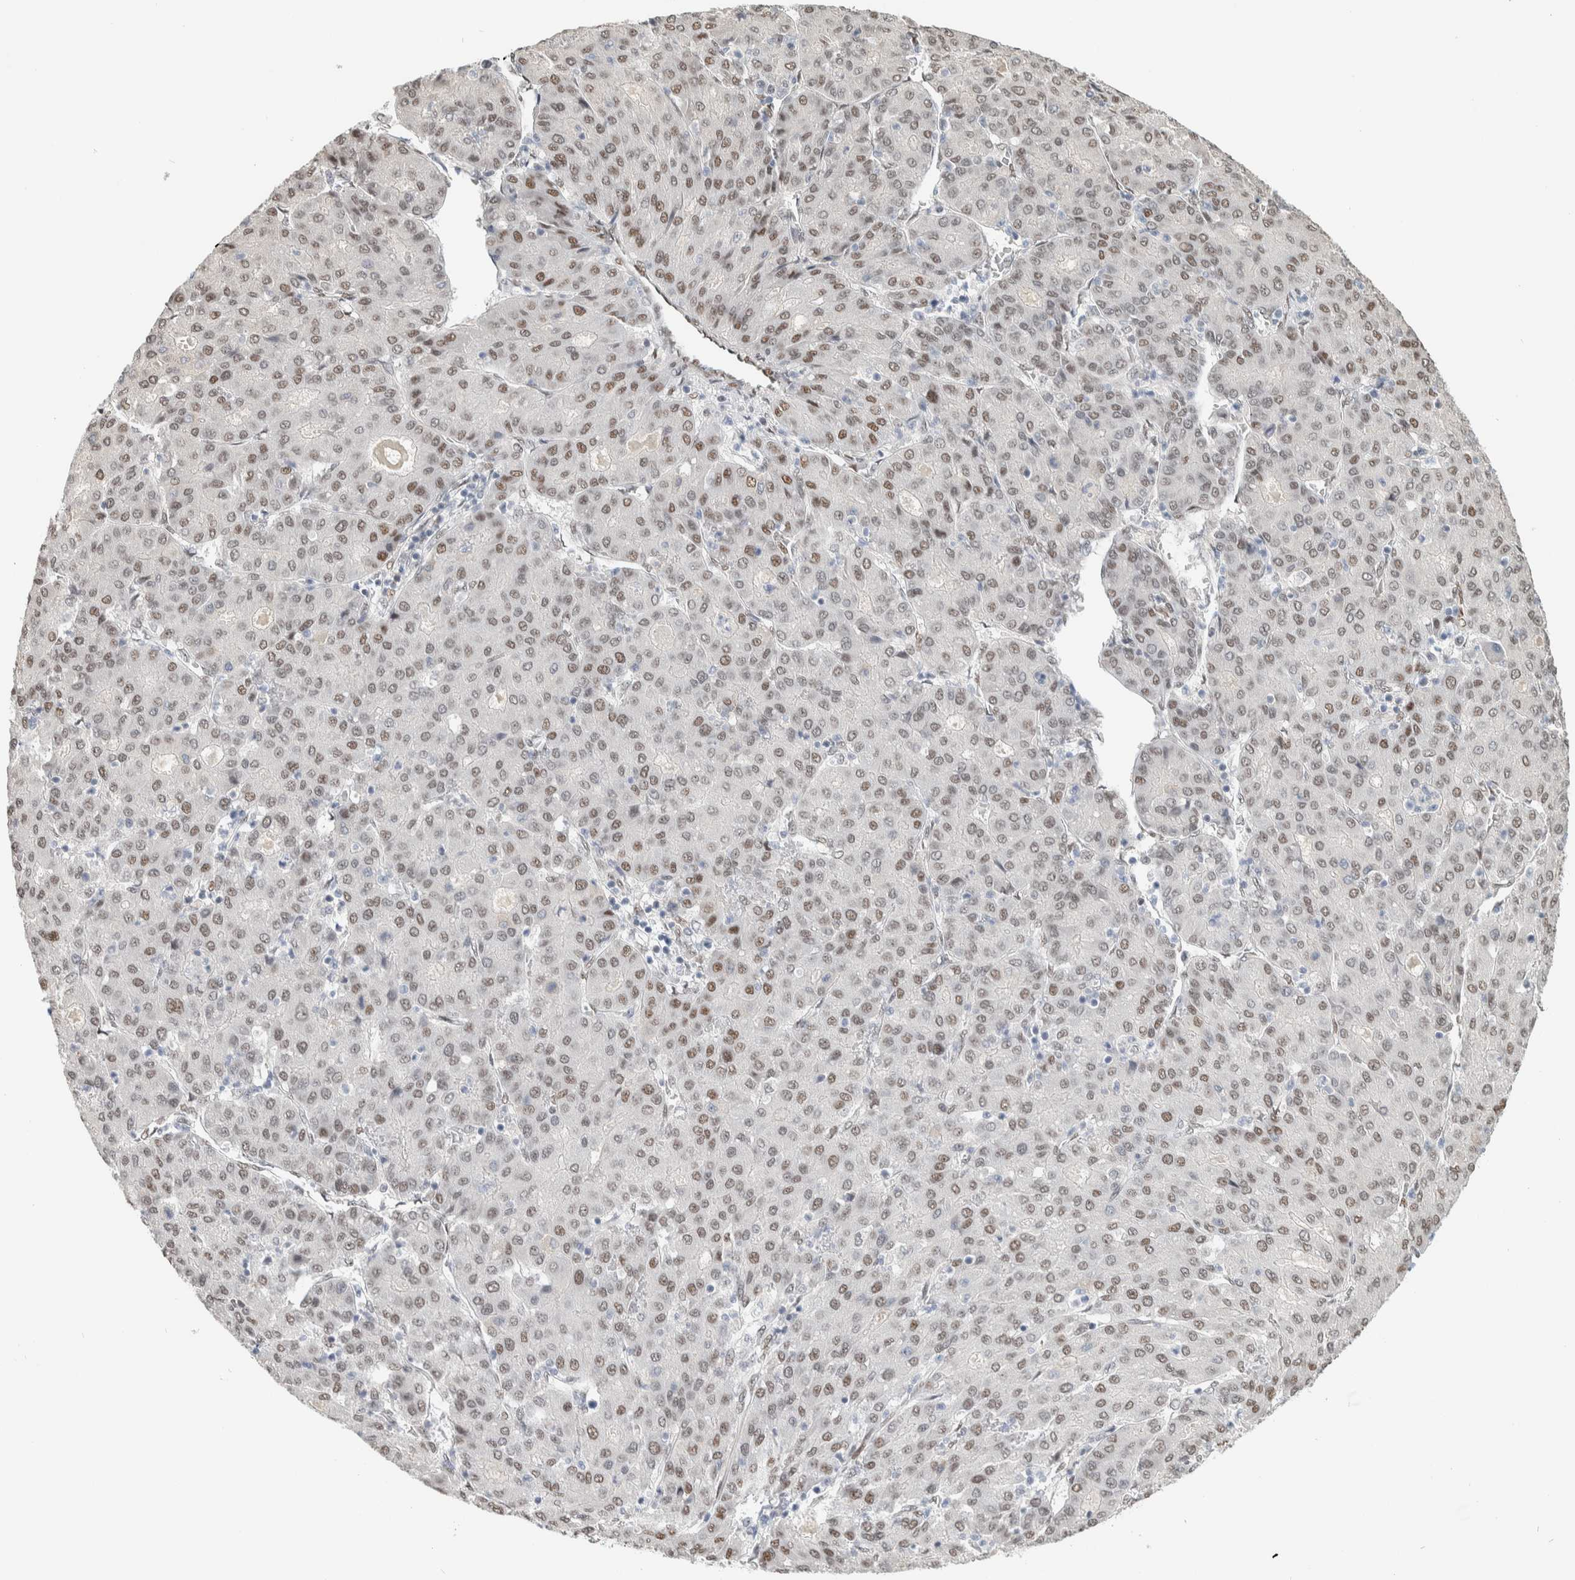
{"staining": {"intensity": "weak", "quantity": ">75%", "location": "nuclear"}, "tissue": "liver cancer", "cell_type": "Tumor cells", "image_type": "cancer", "snomed": [{"axis": "morphology", "description": "Carcinoma, Hepatocellular, NOS"}, {"axis": "topography", "description": "Liver"}], "caption": "Immunohistochemical staining of liver cancer (hepatocellular carcinoma) reveals low levels of weak nuclear expression in approximately >75% of tumor cells. Nuclei are stained in blue.", "gene": "PUS7", "patient": {"sex": "male", "age": 65}}